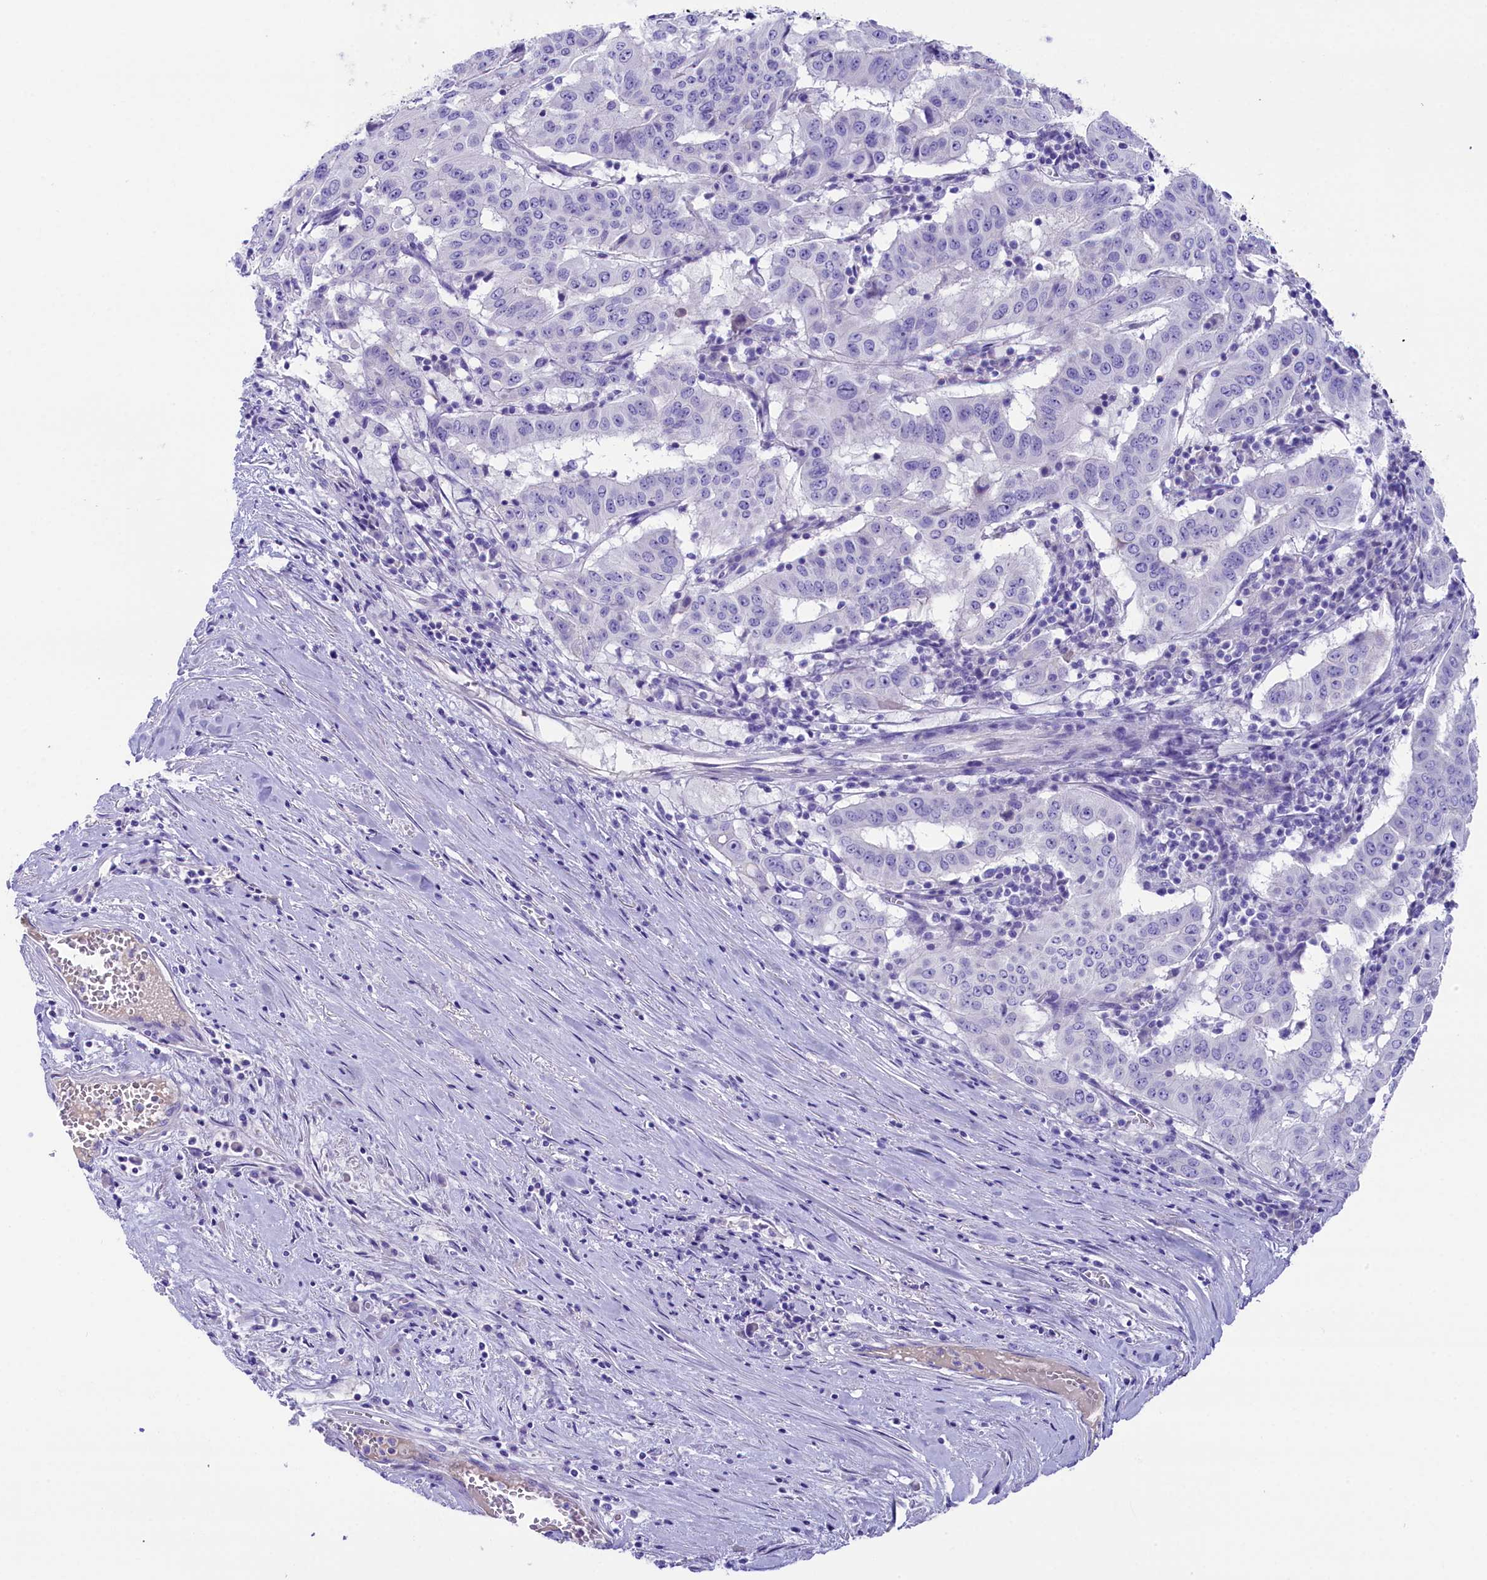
{"staining": {"intensity": "negative", "quantity": "none", "location": "none"}, "tissue": "pancreatic cancer", "cell_type": "Tumor cells", "image_type": "cancer", "snomed": [{"axis": "morphology", "description": "Adenocarcinoma, NOS"}, {"axis": "topography", "description": "Pancreas"}], "caption": "High power microscopy image of an immunohistochemistry (IHC) image of pancreatic cancer, revealing no significant positivity in tumor cells.", "gene": "SKIDA1", "patient": {"sex": "male", "age": 63}}